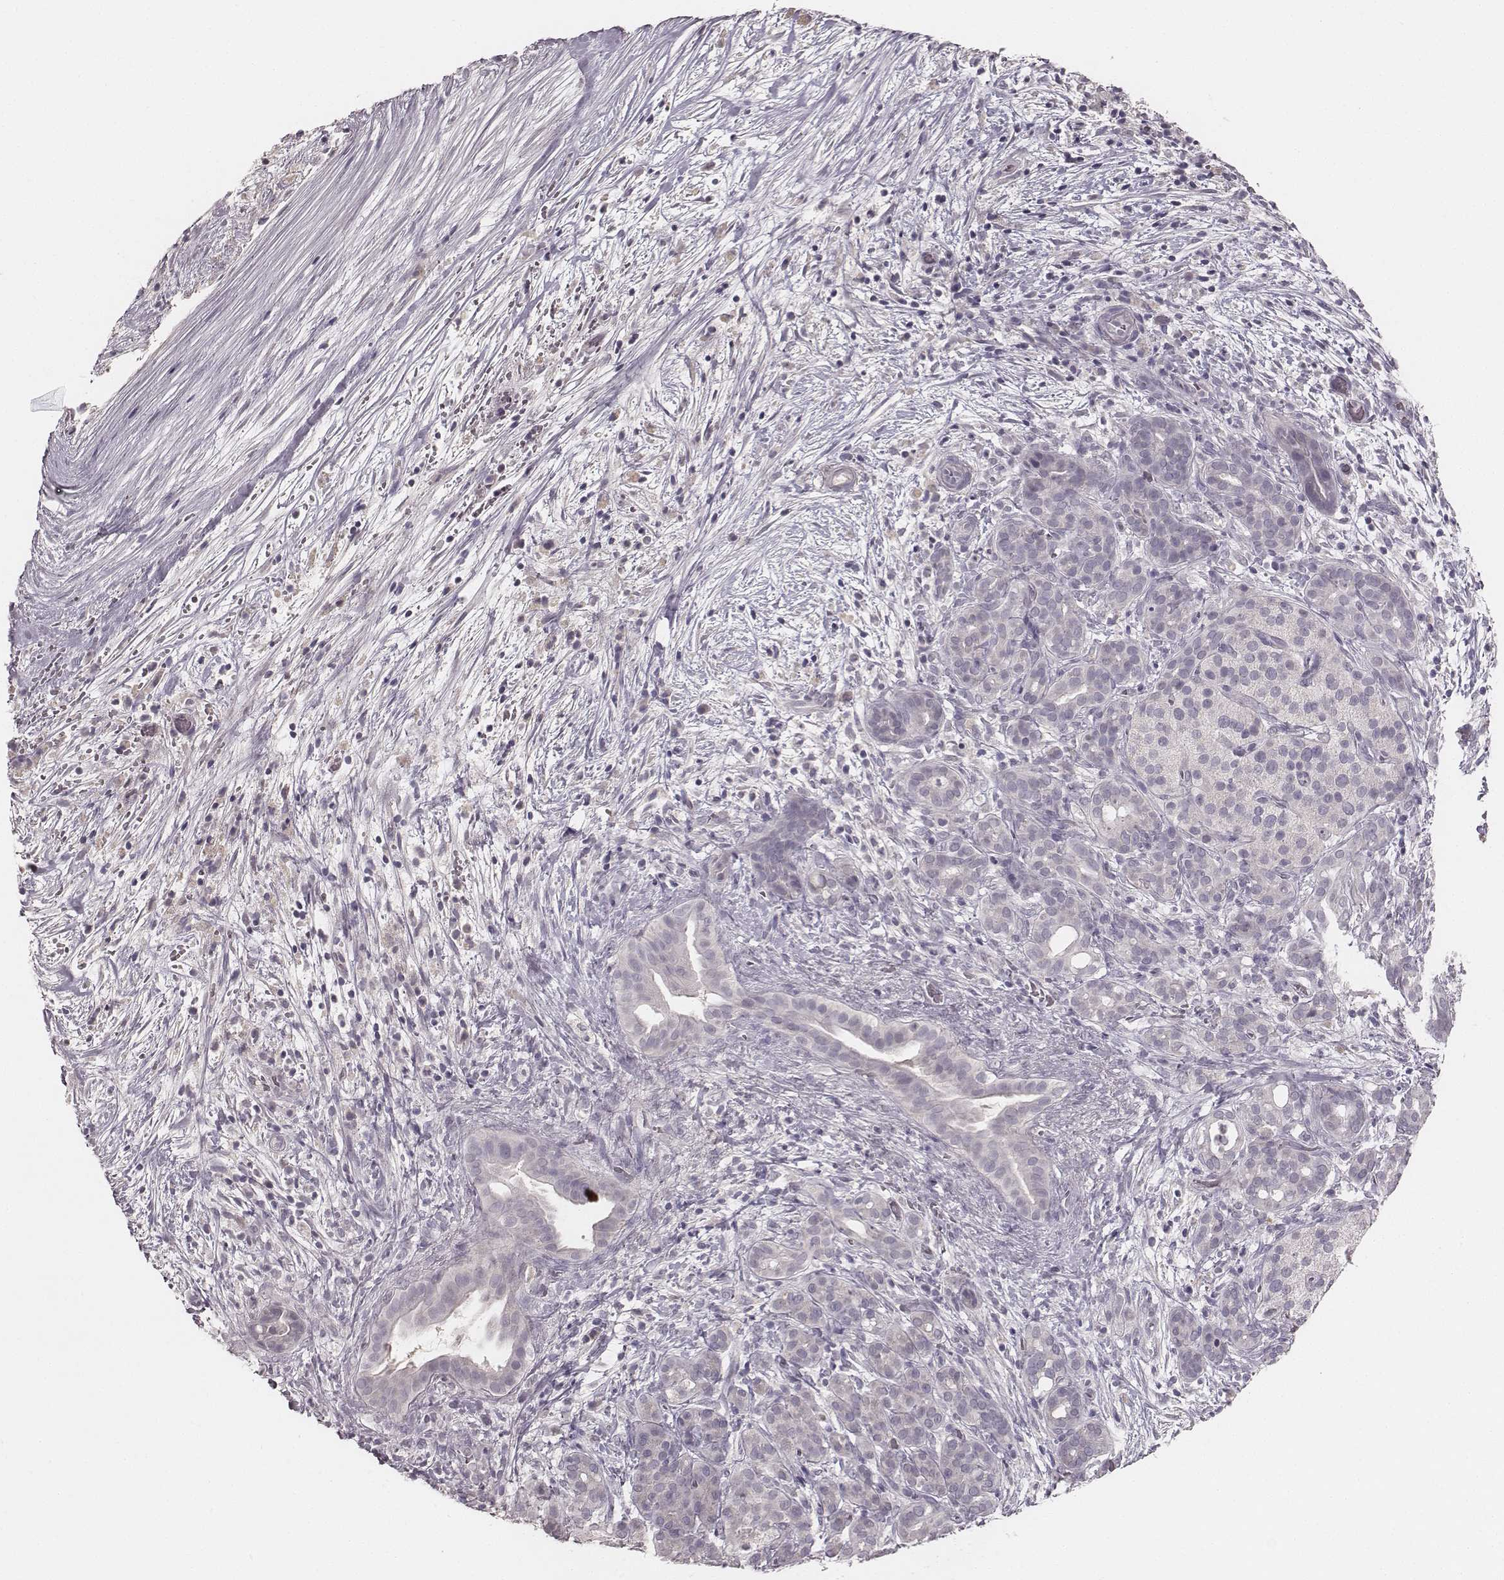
{"staining": {"intensity": "negative", "quantity": "none", "location": "none"}, "tissue": "pancreatic cancer", "cell_type": "Tumor cells", "image_type": "cancer", "snomed": [{"axis": "morphology", "description": "Adenocarcinoma, NOS"}, {"axis": "topography", "description": "Pancreas"}], "caption": "This micrograph is of adenocarcinoma (pancreatic) stained with immunohistochemistry (IHC) to label a protein in brown with the nuclei are counter-stained blue. There is no positivity in tumor cells. Nuclei are stained in blue.", "gene": "LY6K", "patient": {"sex": "male", "age": 44}}